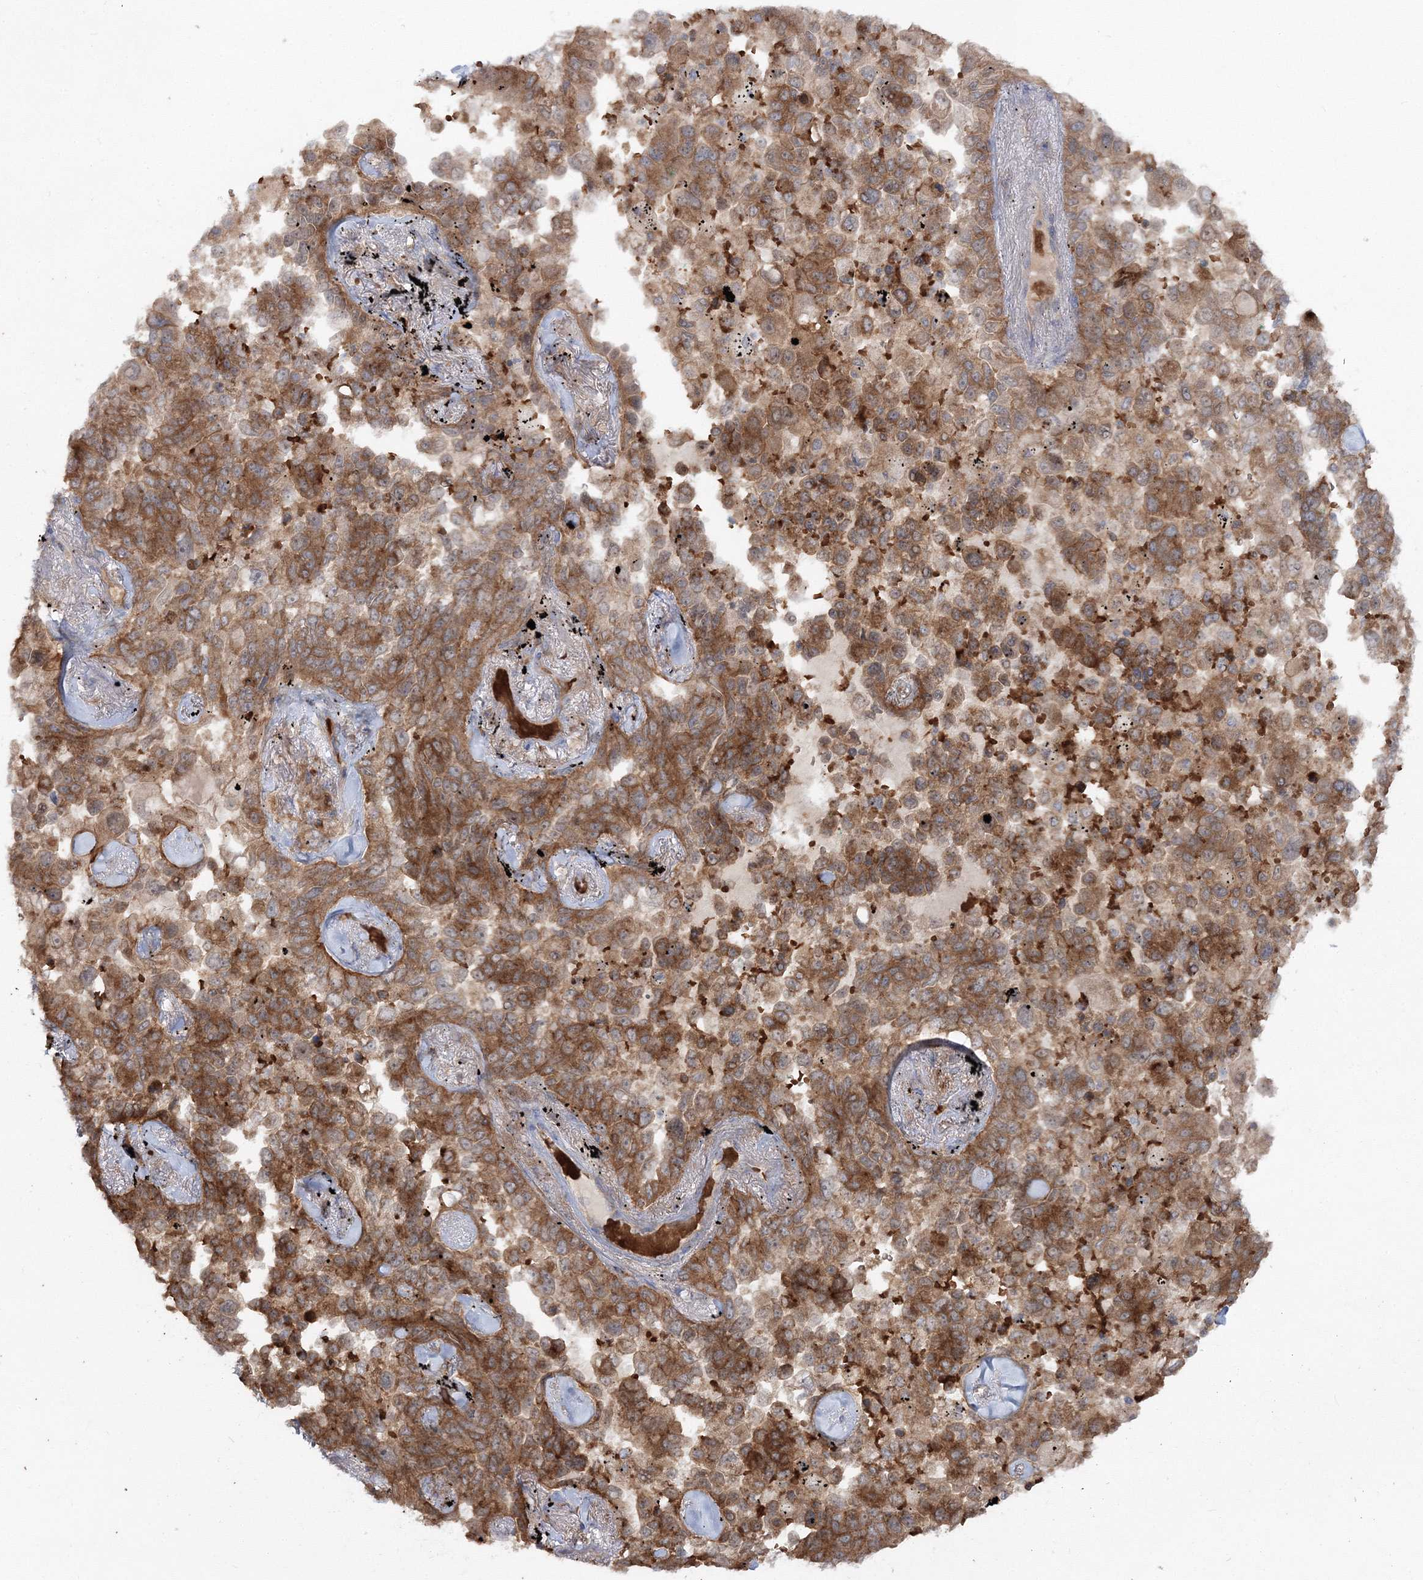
{"staining": {"intensity": "moderate", "quantity": ">75%", "location": "cytoplasmic/membranous"}, "tissue": "lung cancer", "cell_type": "Tumor cells", "image_type": "cancer", "snomed": [{"axis": "morphology", "description": "Adenocarcinoma, NOS"}, {"axis": "topography", "description": "Lung"}], "caption": "An immunohistochemistry photomicrograph of tumor tissue is shown. Protein staining in brown shows moderate cytoplasmic/membranous positivity in adenocarcinoma (lung) within tumor cells.", "gene": "PCBD2", "patient": {"sex": "female", "age": 67}}